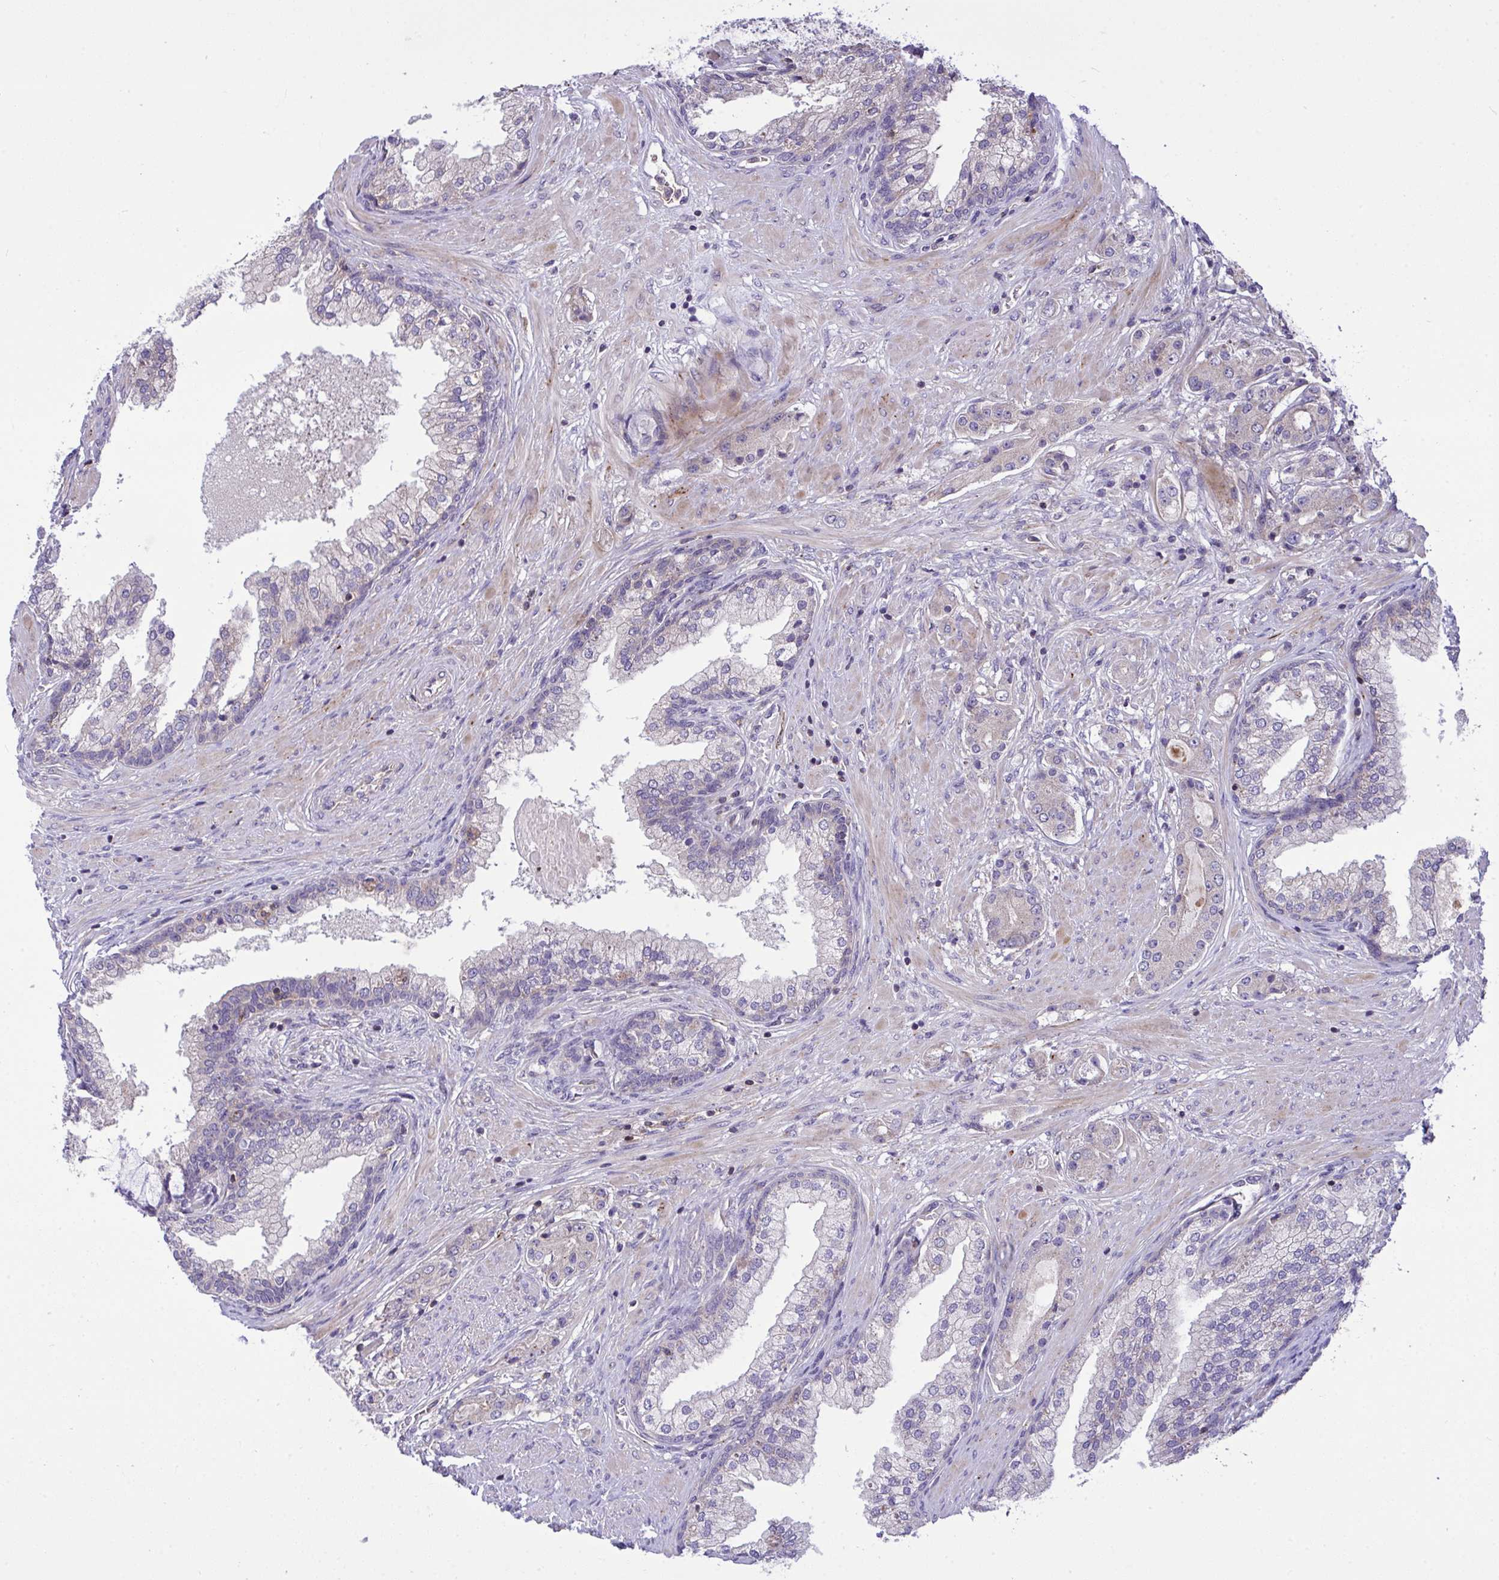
{"staining": {"intensity": "negative", "quantity": "none", "location": "none"}, "tissue": "prostate cancer", "cell_type": "Tumor cells", "image_type": "cancer", "snomed": [{"axis": "morphology", "description": "Adenocarcinoma, High grade"}, {"axis": "topography", "description": "Prostate"}], "caption": "Tumor cells show no significant staining in prostate cancer.", "gene": "GRB14", "patient": {"sex": "male", "age": 67}}